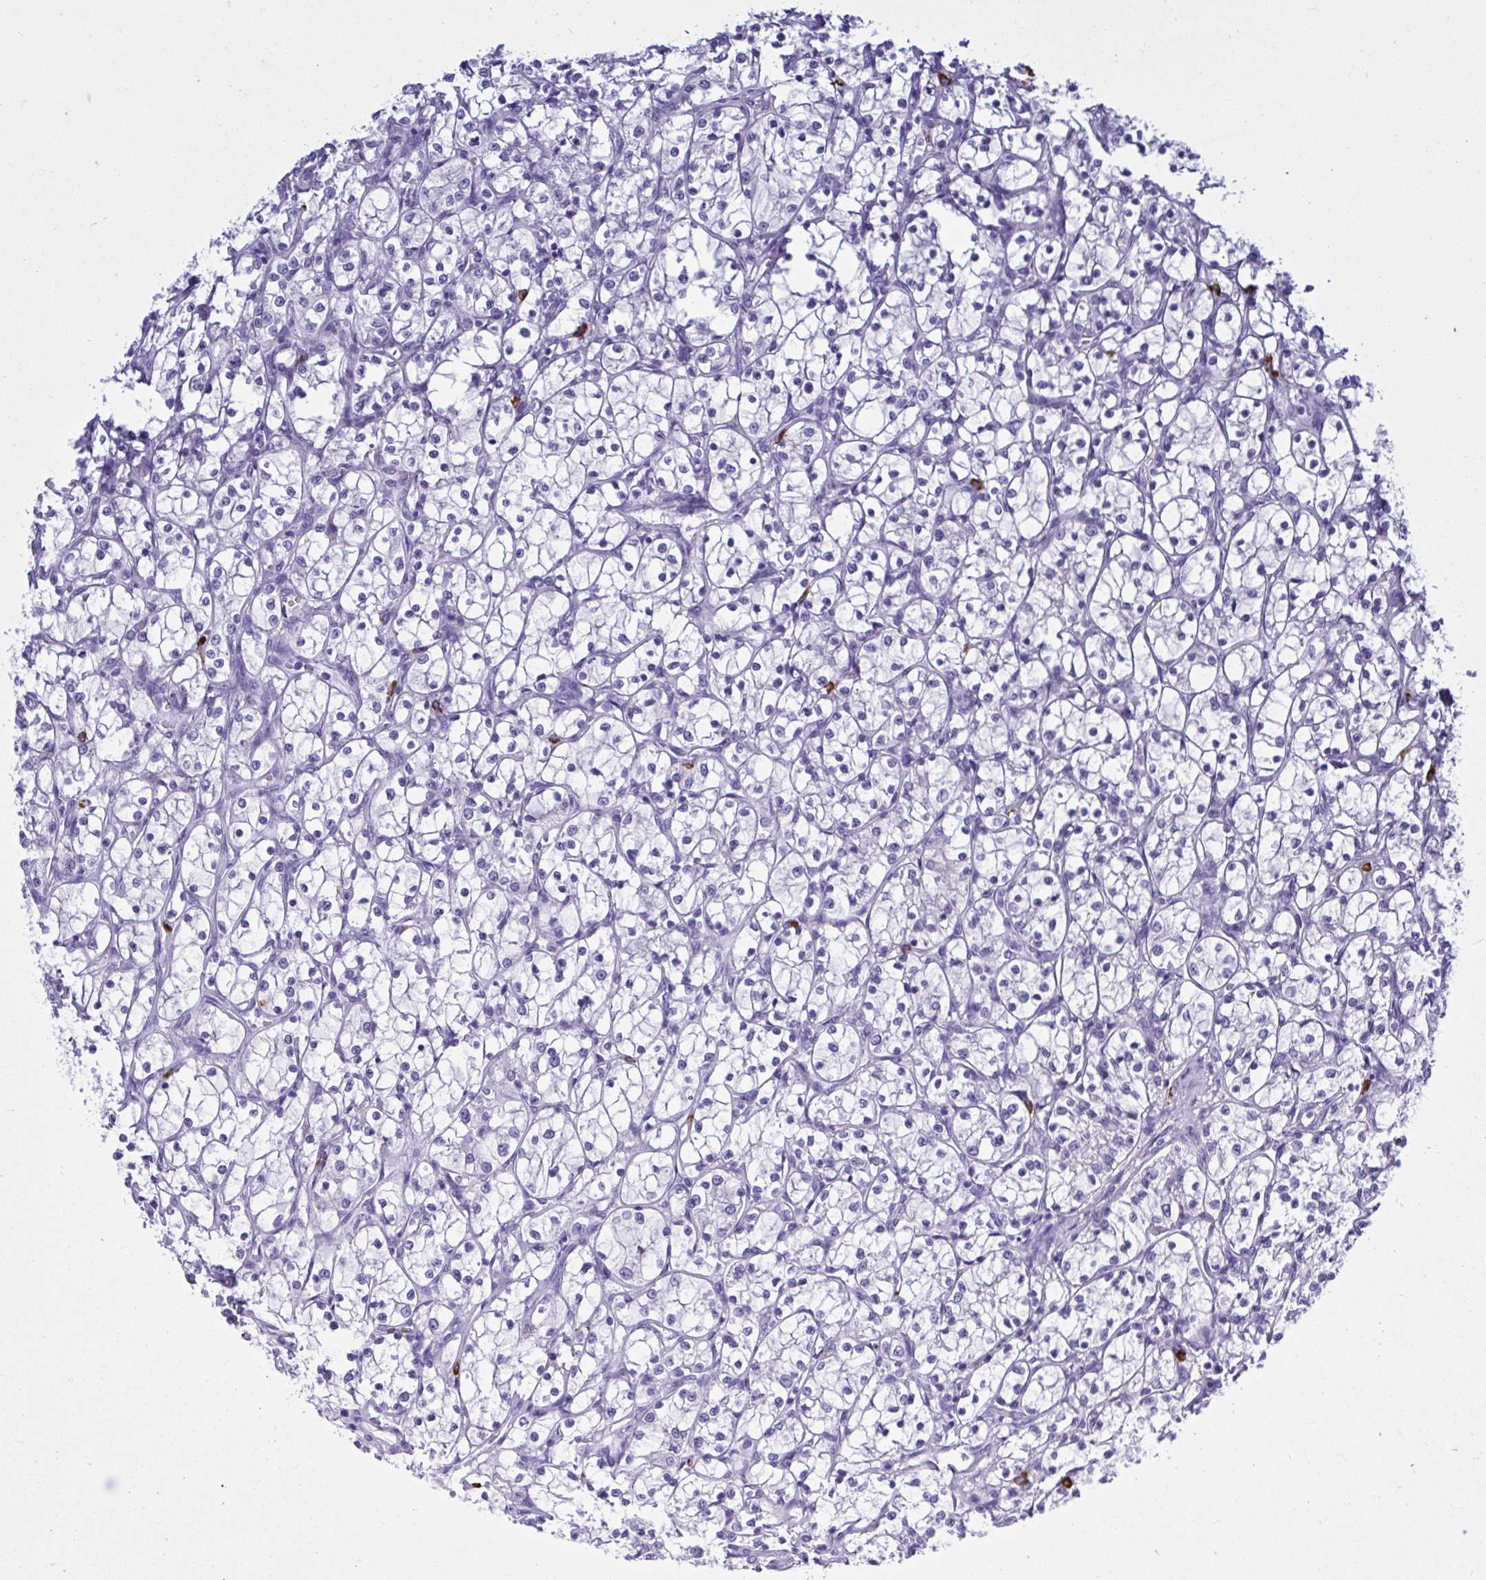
{"staining": {"intensity": "negative", "quantity": "none", "location": "none"}, "tissue": "renal cancer", "cell_type": "Tumor cells", "image_type": "cancer", "snomed": [{"axis": "morphology", "description": "Adenocarcinoma, NOS"}, {"axis": "topography", "description": "Kidney"}], "caption": "Tumor cells show no significant protein staining in renal cancer.", "gene": "PSD", "patient": {"sex": "female", "age": 69}}